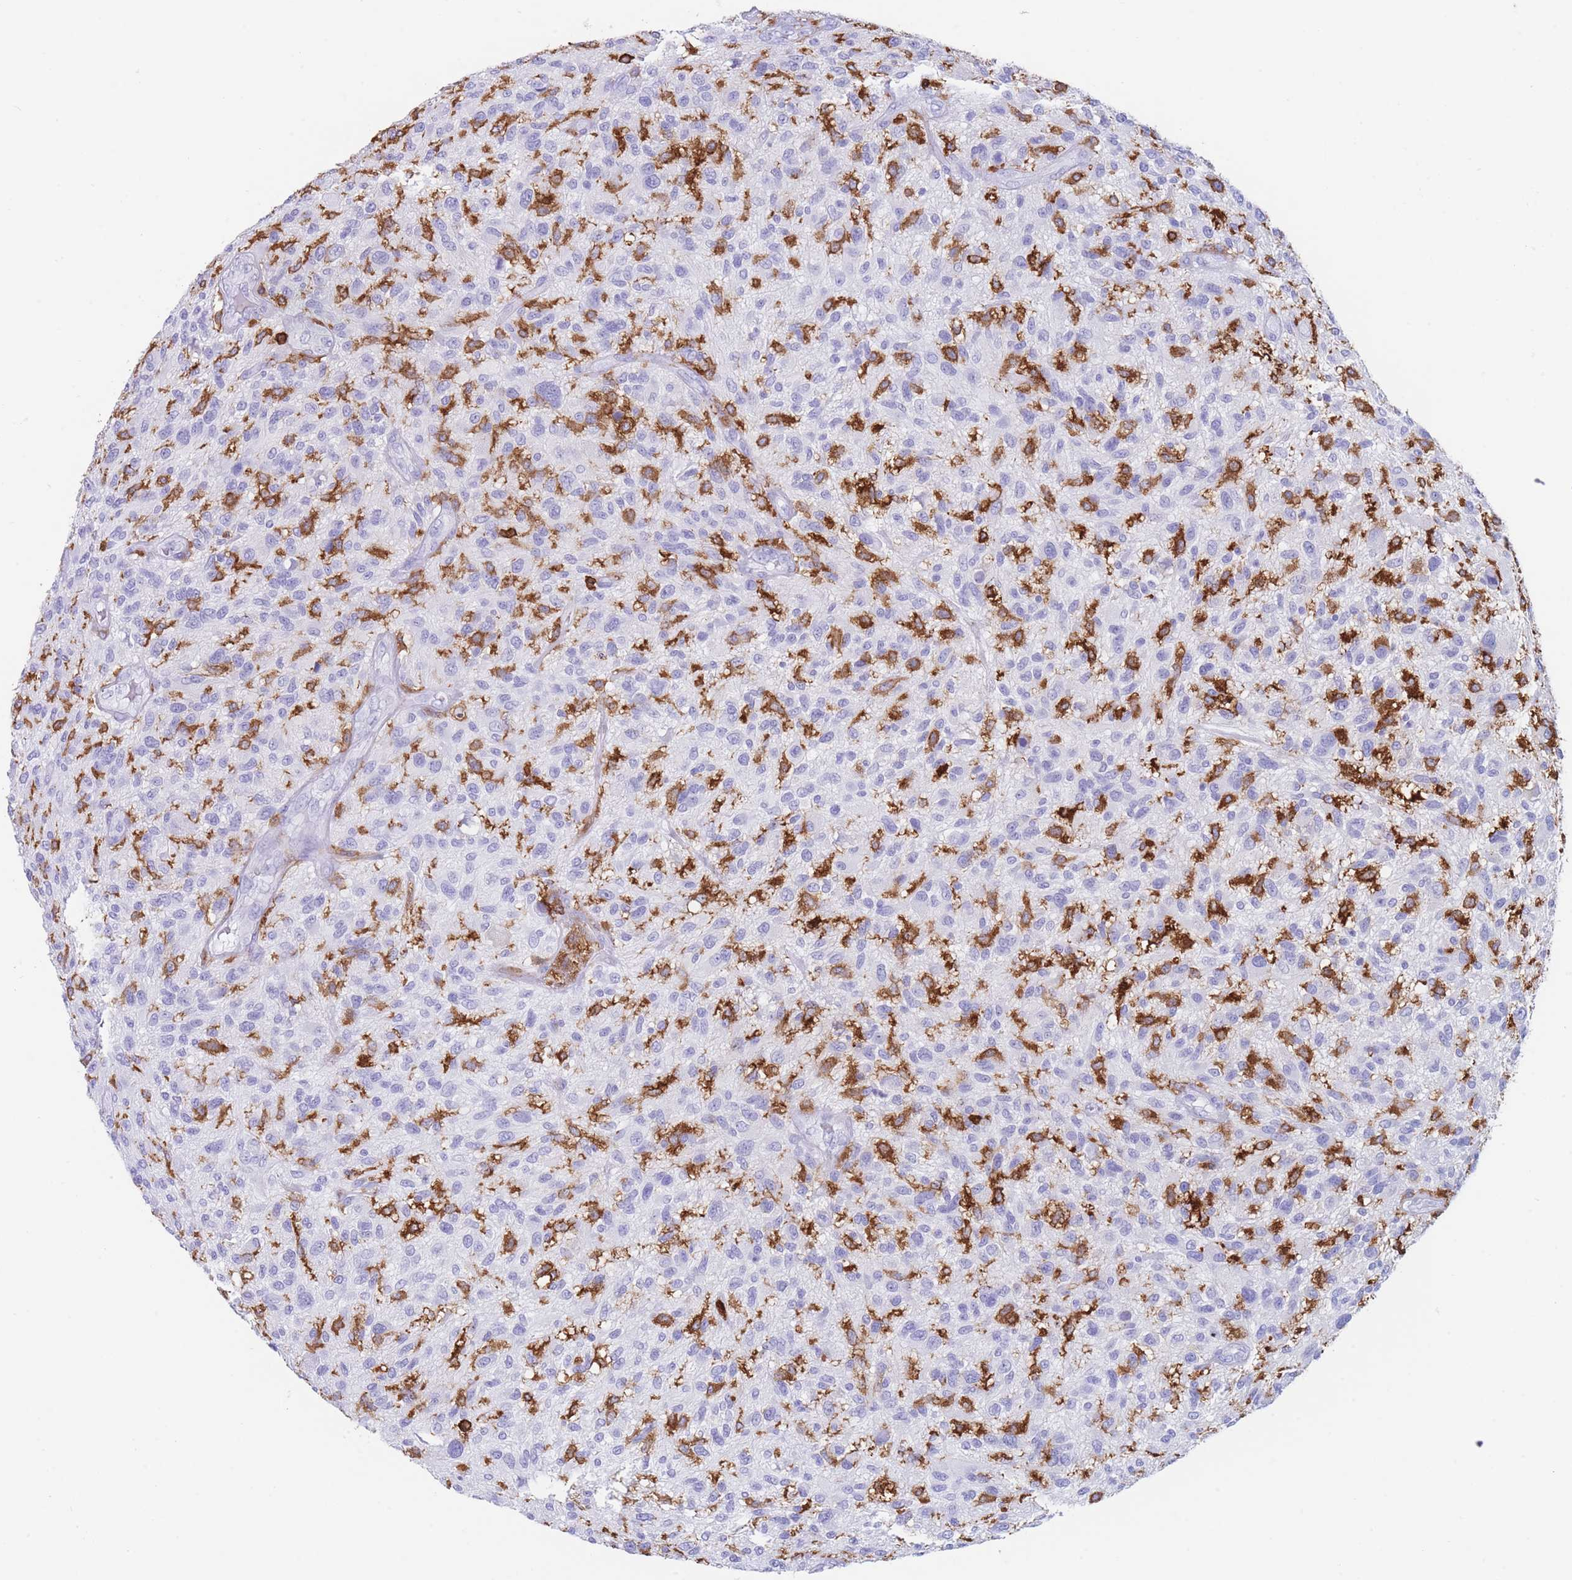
{"staining": {"intensity": "moderate", "quantity": "<25%", "location": "cytoplasmic/membranous"}, "tissue": "glioma", "cell_type": "Tumor cells", "image_type": "cancer", "snomed": [{"axis": "morphology", "description": "Glioma, malignant, High grade"}, {"axis": "topography", "description": "Brain"}], "caption": "Moderate cytoplasmic/membranous staining is identified in about <25% of tumor cells in malignant high-grade glioma.", "gene": "CORO1A", "patient": {"sex": "male", "age": 47}}